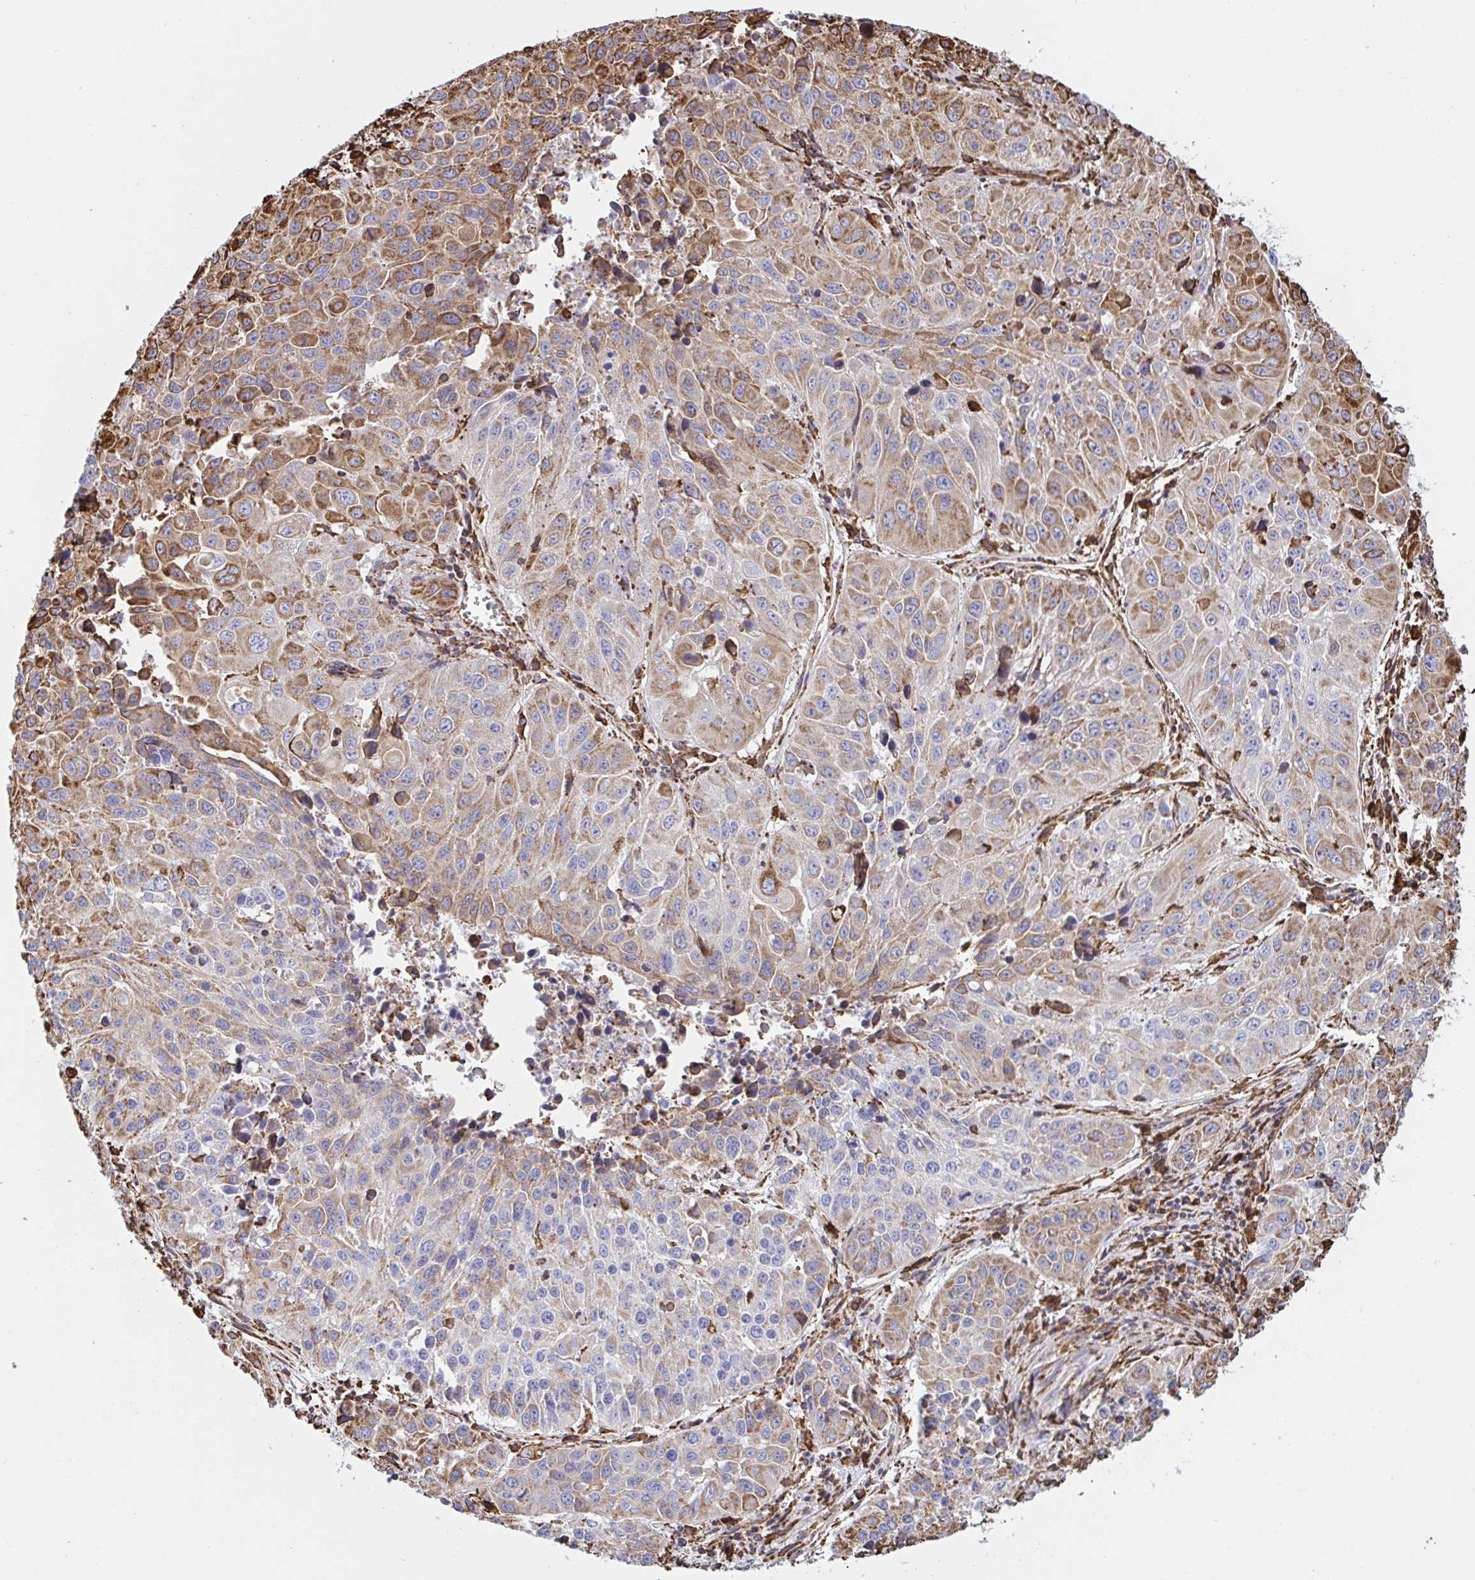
{"staining": {"intensity": "moderate", "quantity": "25%-75%", "location": "cytoplasmic/membranous"}, "tissue": "lung cancer", "cell_type": "Tumor cells", "image_type": "cancer", "snomed": [{"axis": "morphology", "description": "Squamous cell carcinoma, NOS"}, {"axis": "topography", "description": "Lung"}], "caption": "Immunohistochemistry (DAB) staining of lung cancer demonstrates moderate cytoplasmic/membranous protein expression in approximately 25%-75% of tumor cells.", "gene": "CLGN", "patient": {"sex": "female", "age": 61}}